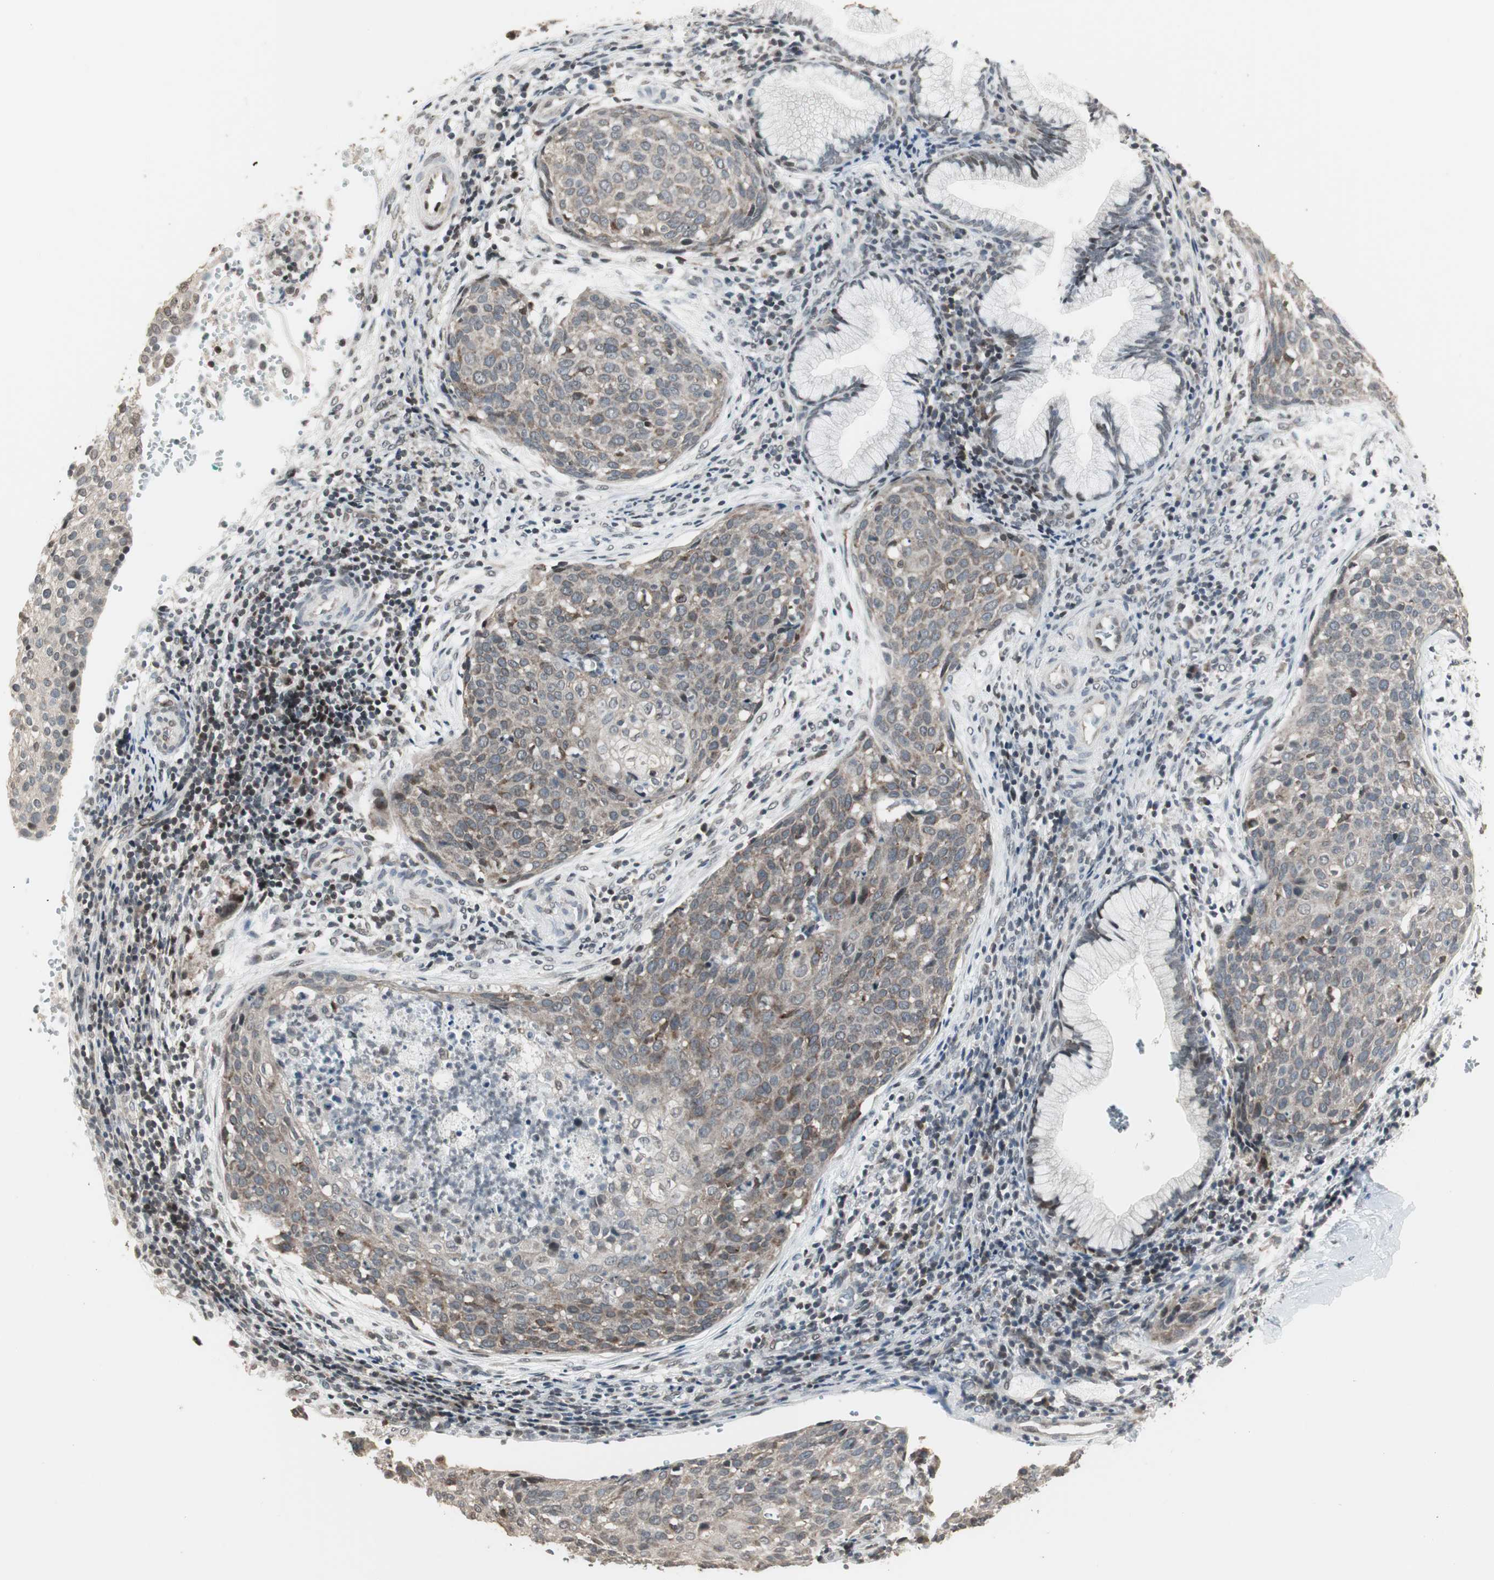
{"staining": {"intensity": "moderate", "quantity": "25%-75%", "location": "cytoplasmic/membranous"}, "tissue": "cervical cancer", "cell_type": "Tumor cells", "image_type": "cancer", "snomed": [{"axis": "morphology", "description": "Squamous cell carcinoma, NOS"}, {"axis": "topography", "description": "Cervix"}], "caption": "Approximately 25%-75% of tumor cells in squamous cell carcinoma (cervical) show moderate cytoplasmic/membranous protein staining as visualized by brown immunohistochemical staining.", "gene": "CBLC", "patient": {"sex": "female", "age": 38}}